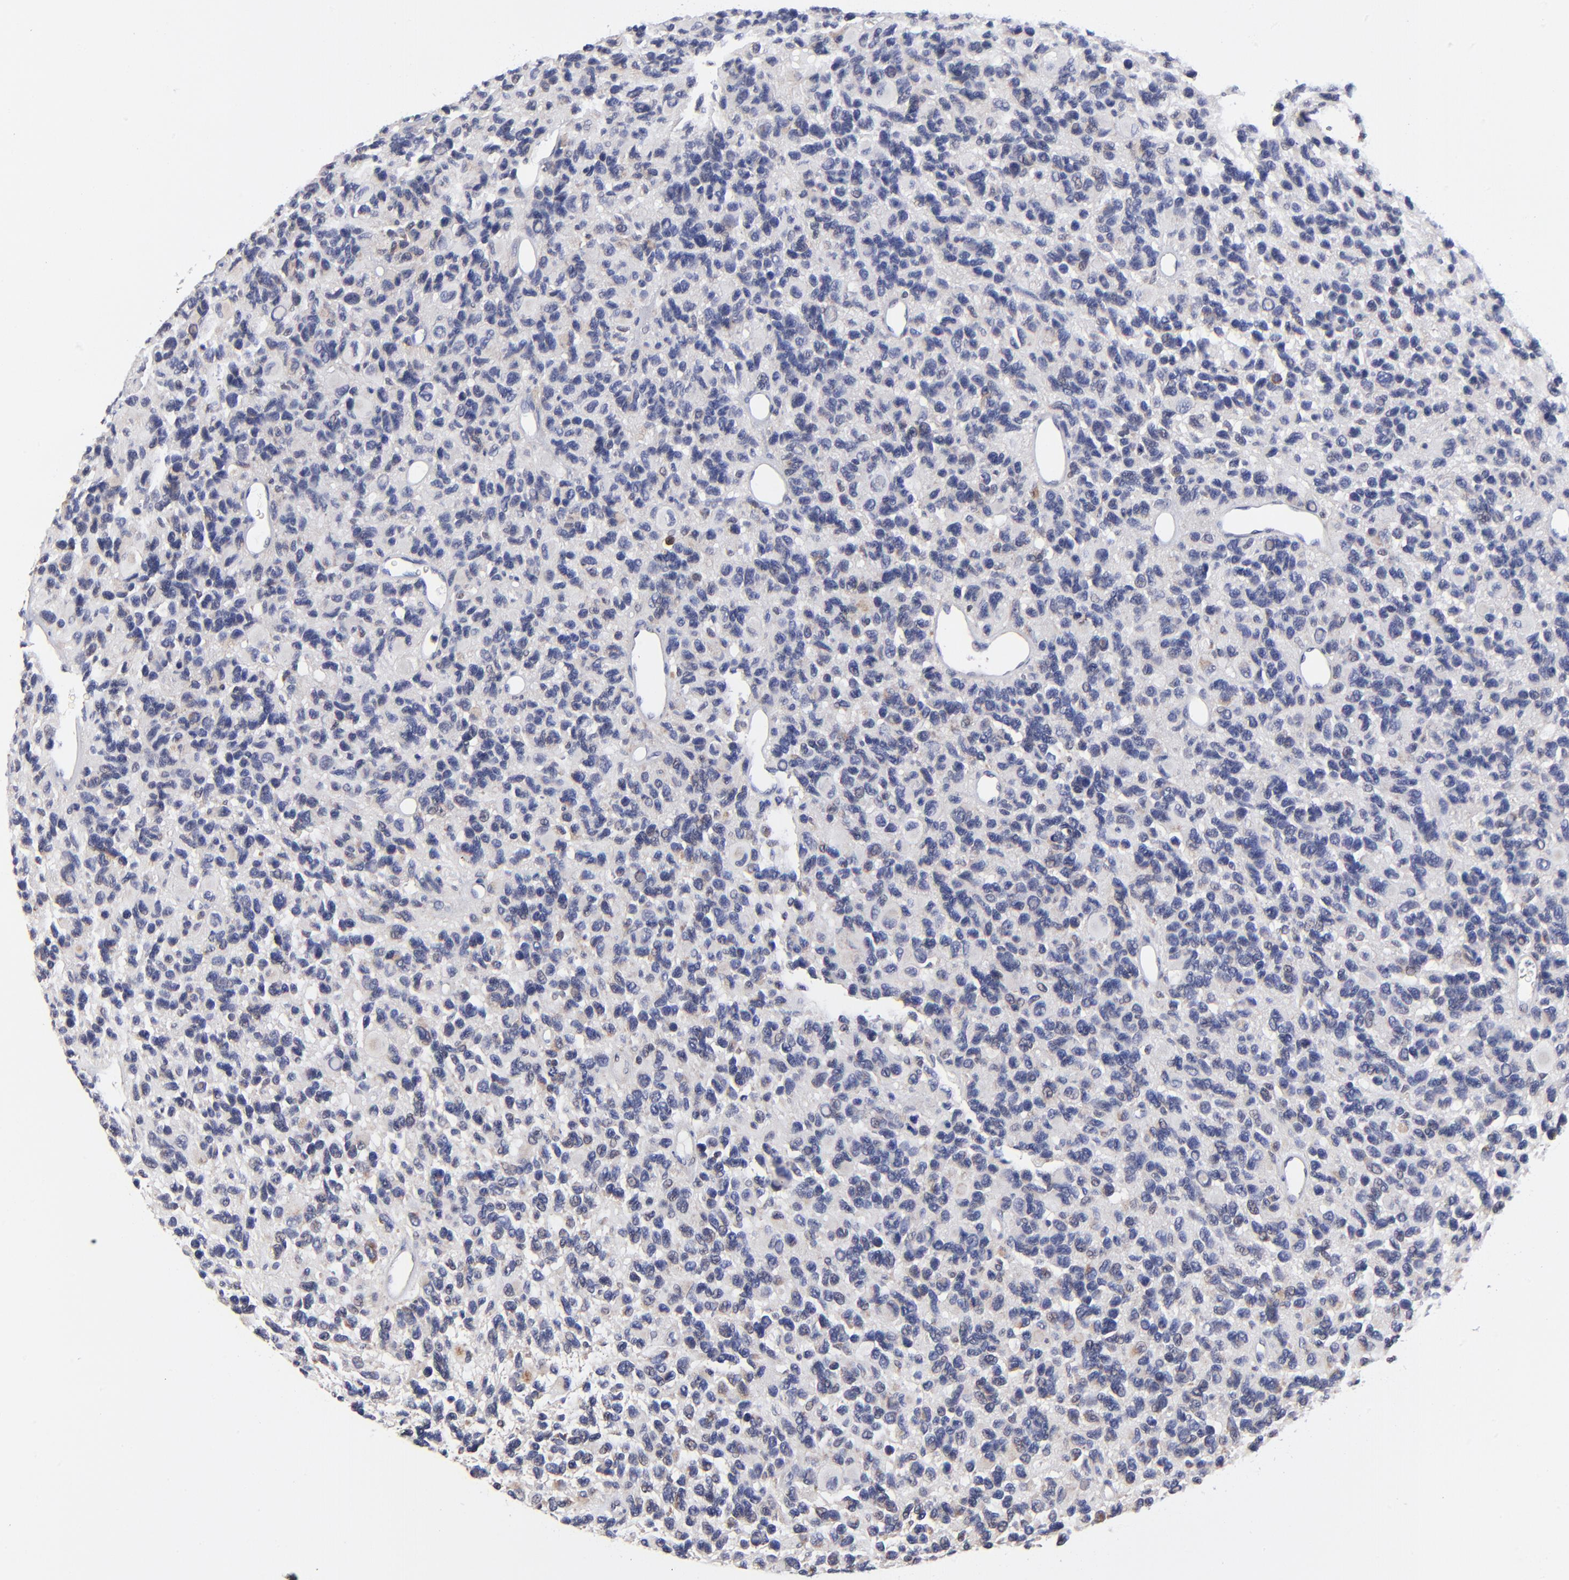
{"staining": {"intensity": "weak", "quantity": "<25%", "location": "cytoplasmic/membranous"}, "tissue": "glioma", "cell_type": "Tumor cells", "image_type": "cancer", "snomed": [{"axis": "morphology", "description": "Glioma, malignant, High grade"}, {"axis": "topography", "description": "Brain"}], "caption": "A high-resolution image shows immunohistochemistry (IHC) staining of glioma, which displays no significant staining in tumor cells.", "gene": "FBXL12", "patient": {"sex": "male", "age": 77}}